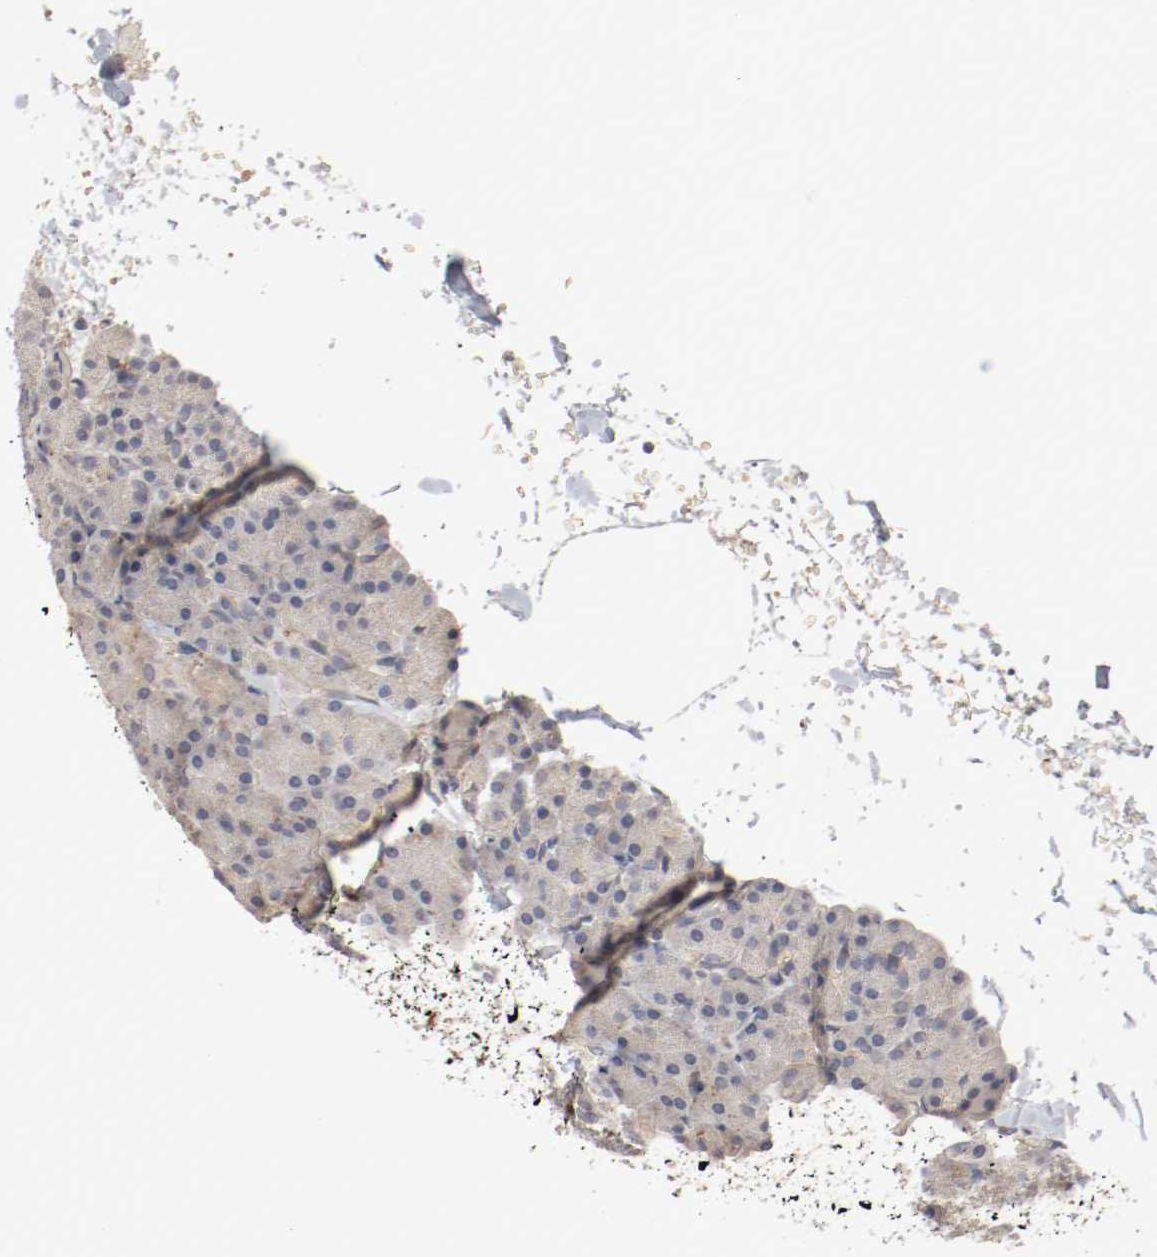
{"staining": {"intensity": "weak", "quantity": "25%-75%", "location": "cytoplasmic/membranous"}, "tissue": "pancreas", "cell_type": "Exocrine glandular cells", "image_type": "normal", "snomed": [{"axis": "morphology", "description": "Normal tissue, NOS"}, {"axis": "topography", "description": "Pancreas"}], "caption": "About 25%-75% of exocrine glandular cells in unremarkable pancreas display weak cytoplasmic/membranous protein staining as visualized by brown immunohistochemical staining.", "gene": "REN", "patient": {"sex": "female", "age": 43}}